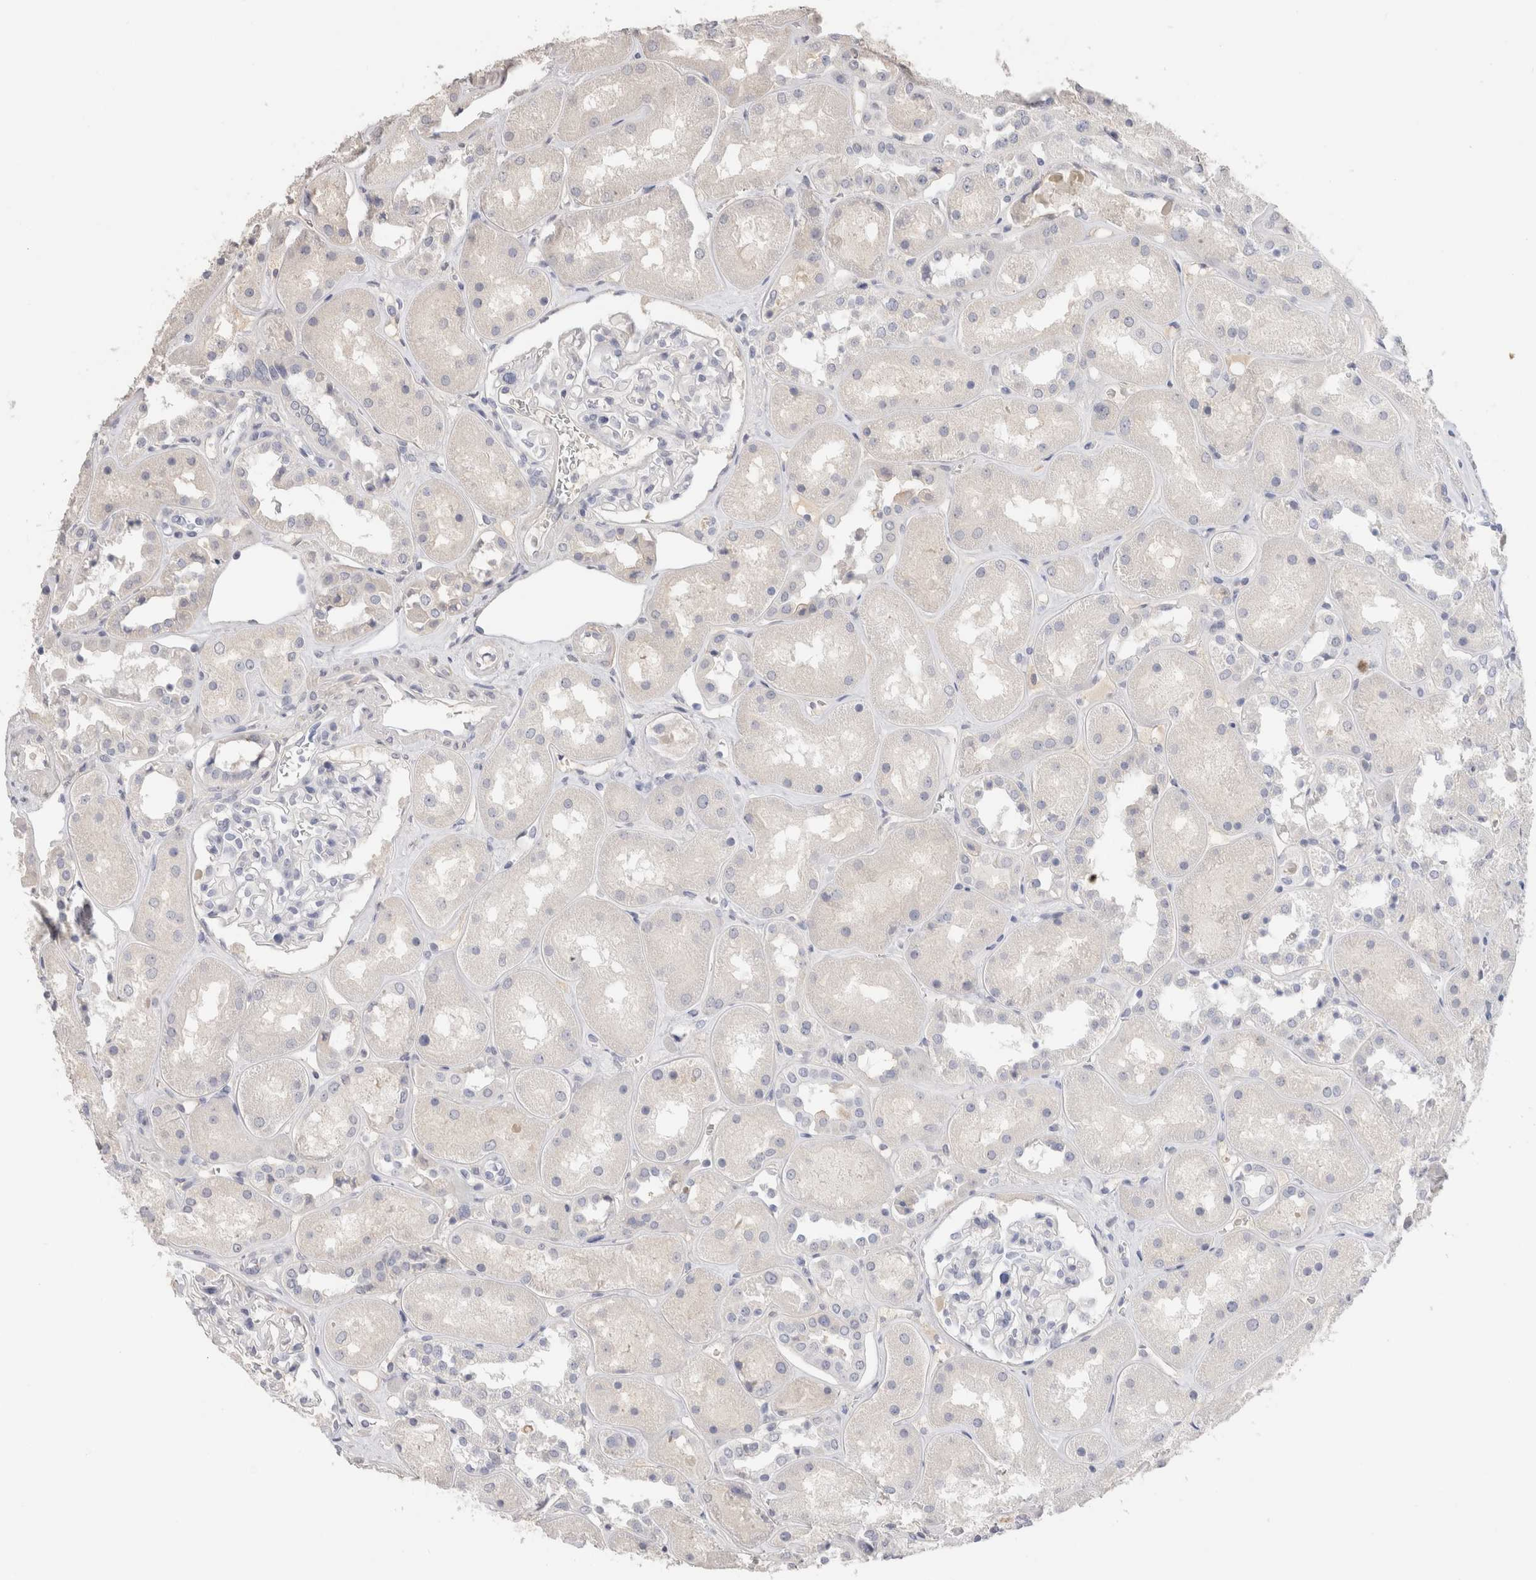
{"staining": {"intensity": "negative", "quantity": "none", "location": "none"}, "tissue": "kidney", "cell_type": "Cells in glomeruli", "image_type": "normal", "snomed": [{"axis": "morphology", "description": "Normal tissue, NOS"}, {"axis": "topography", "description": "Kidney"}], "caption": "DAB immunohistochemical staining of normal kidney displays no significant staining in cells in glomeruli.", "gene": "LAMP3", "patient": {"sex": "male", "age": 70}}